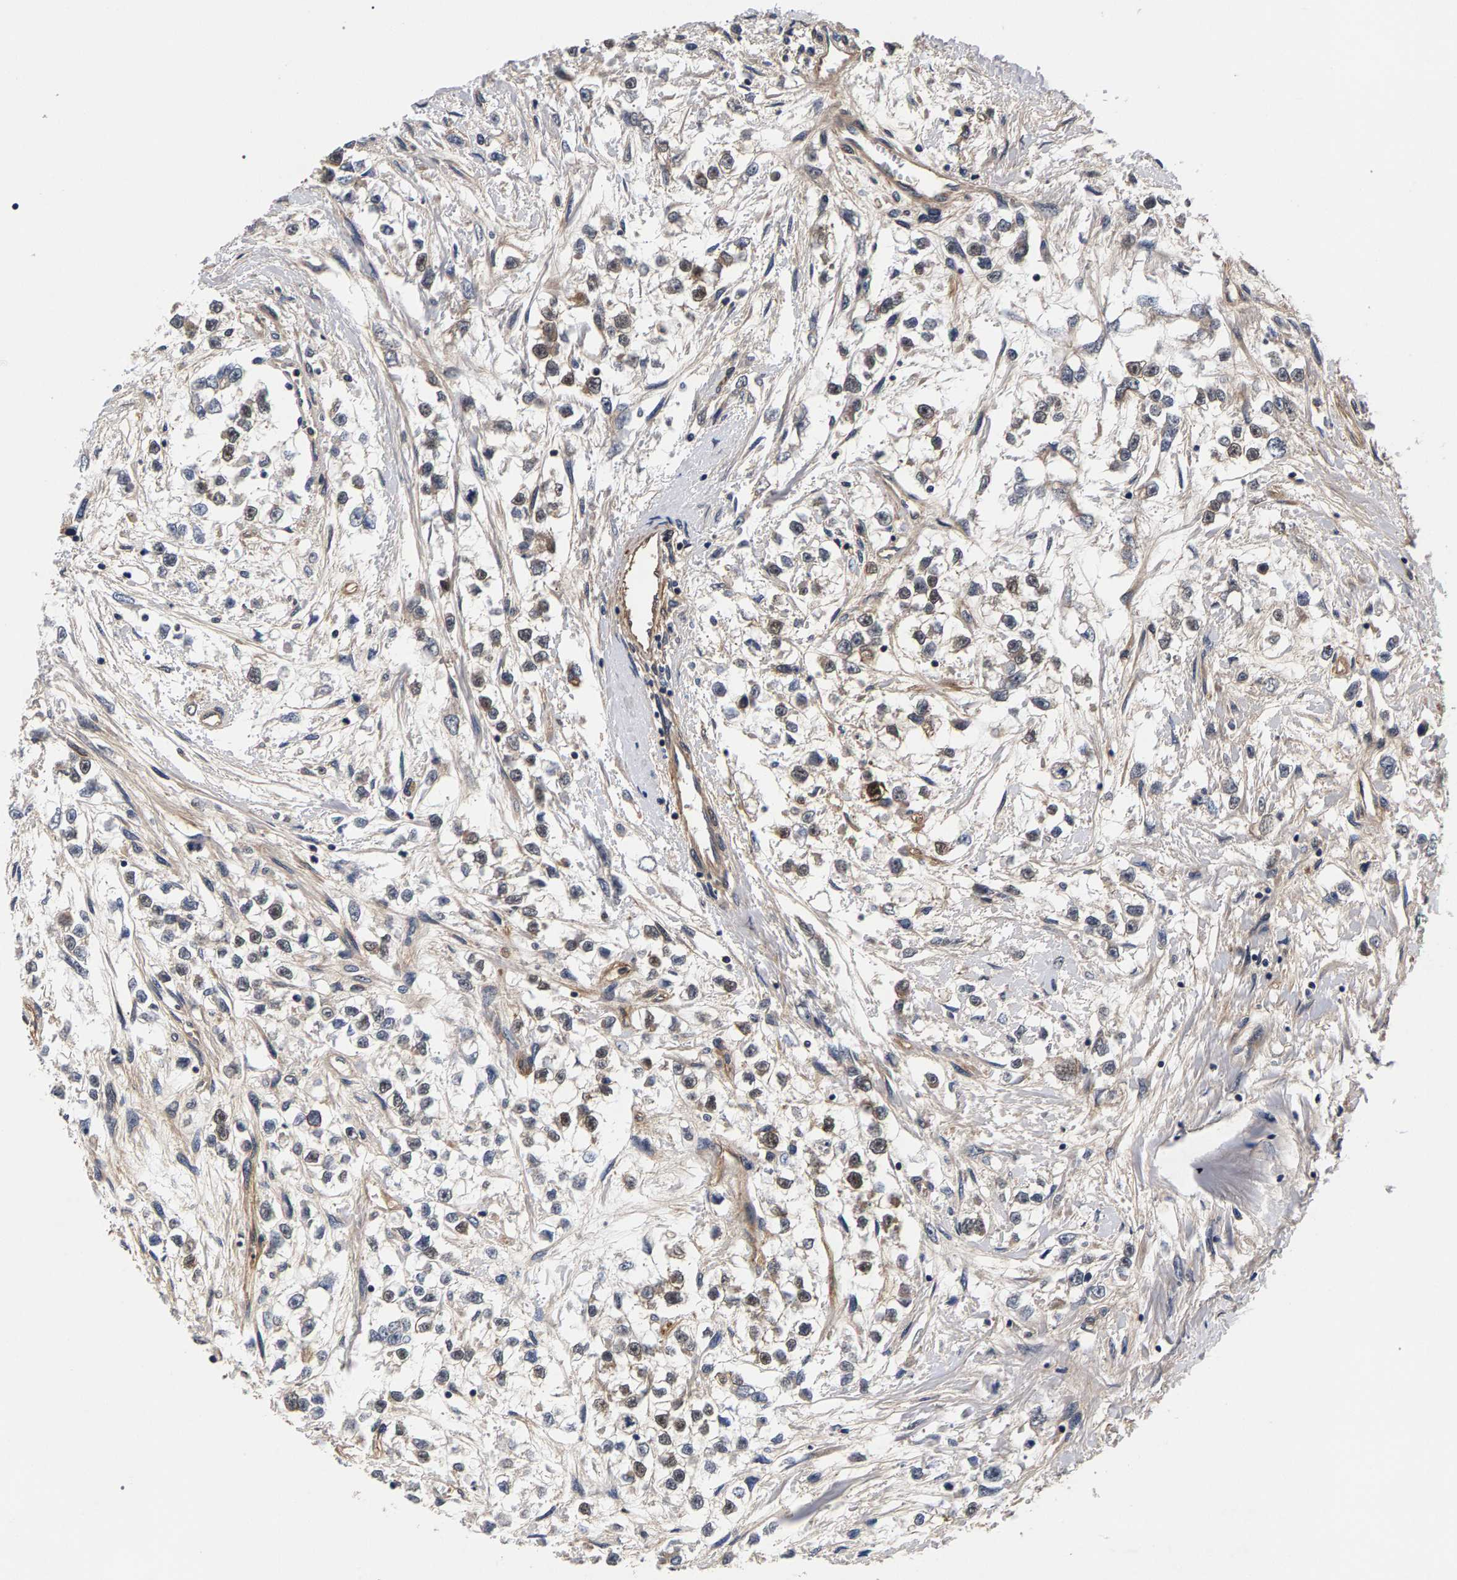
{"staining": {"intensity": "moderate", "quantity": "25%-75%", "location": "cytoplasmic/membranous"}, "tissue": "testis cancer", "cell_type": "Tumor cells", "image_type": "cancer", "snomed": [{"axis": "morphology", "description": "Seminoma, NOS"}, {"axis": "morphology", "description": "Carcinoma, Embryonal, NOS"}, {"axis": "topography", "description": "Testis"}], "caption": "Tumor cells display medium levels of moderate cytoplasmic/membranous positivity in about 25%-75% of cells in embryonal carcinoma (testis).", "gene": "MARCHF7", "patient": {"sex": "male", "age": 51}}